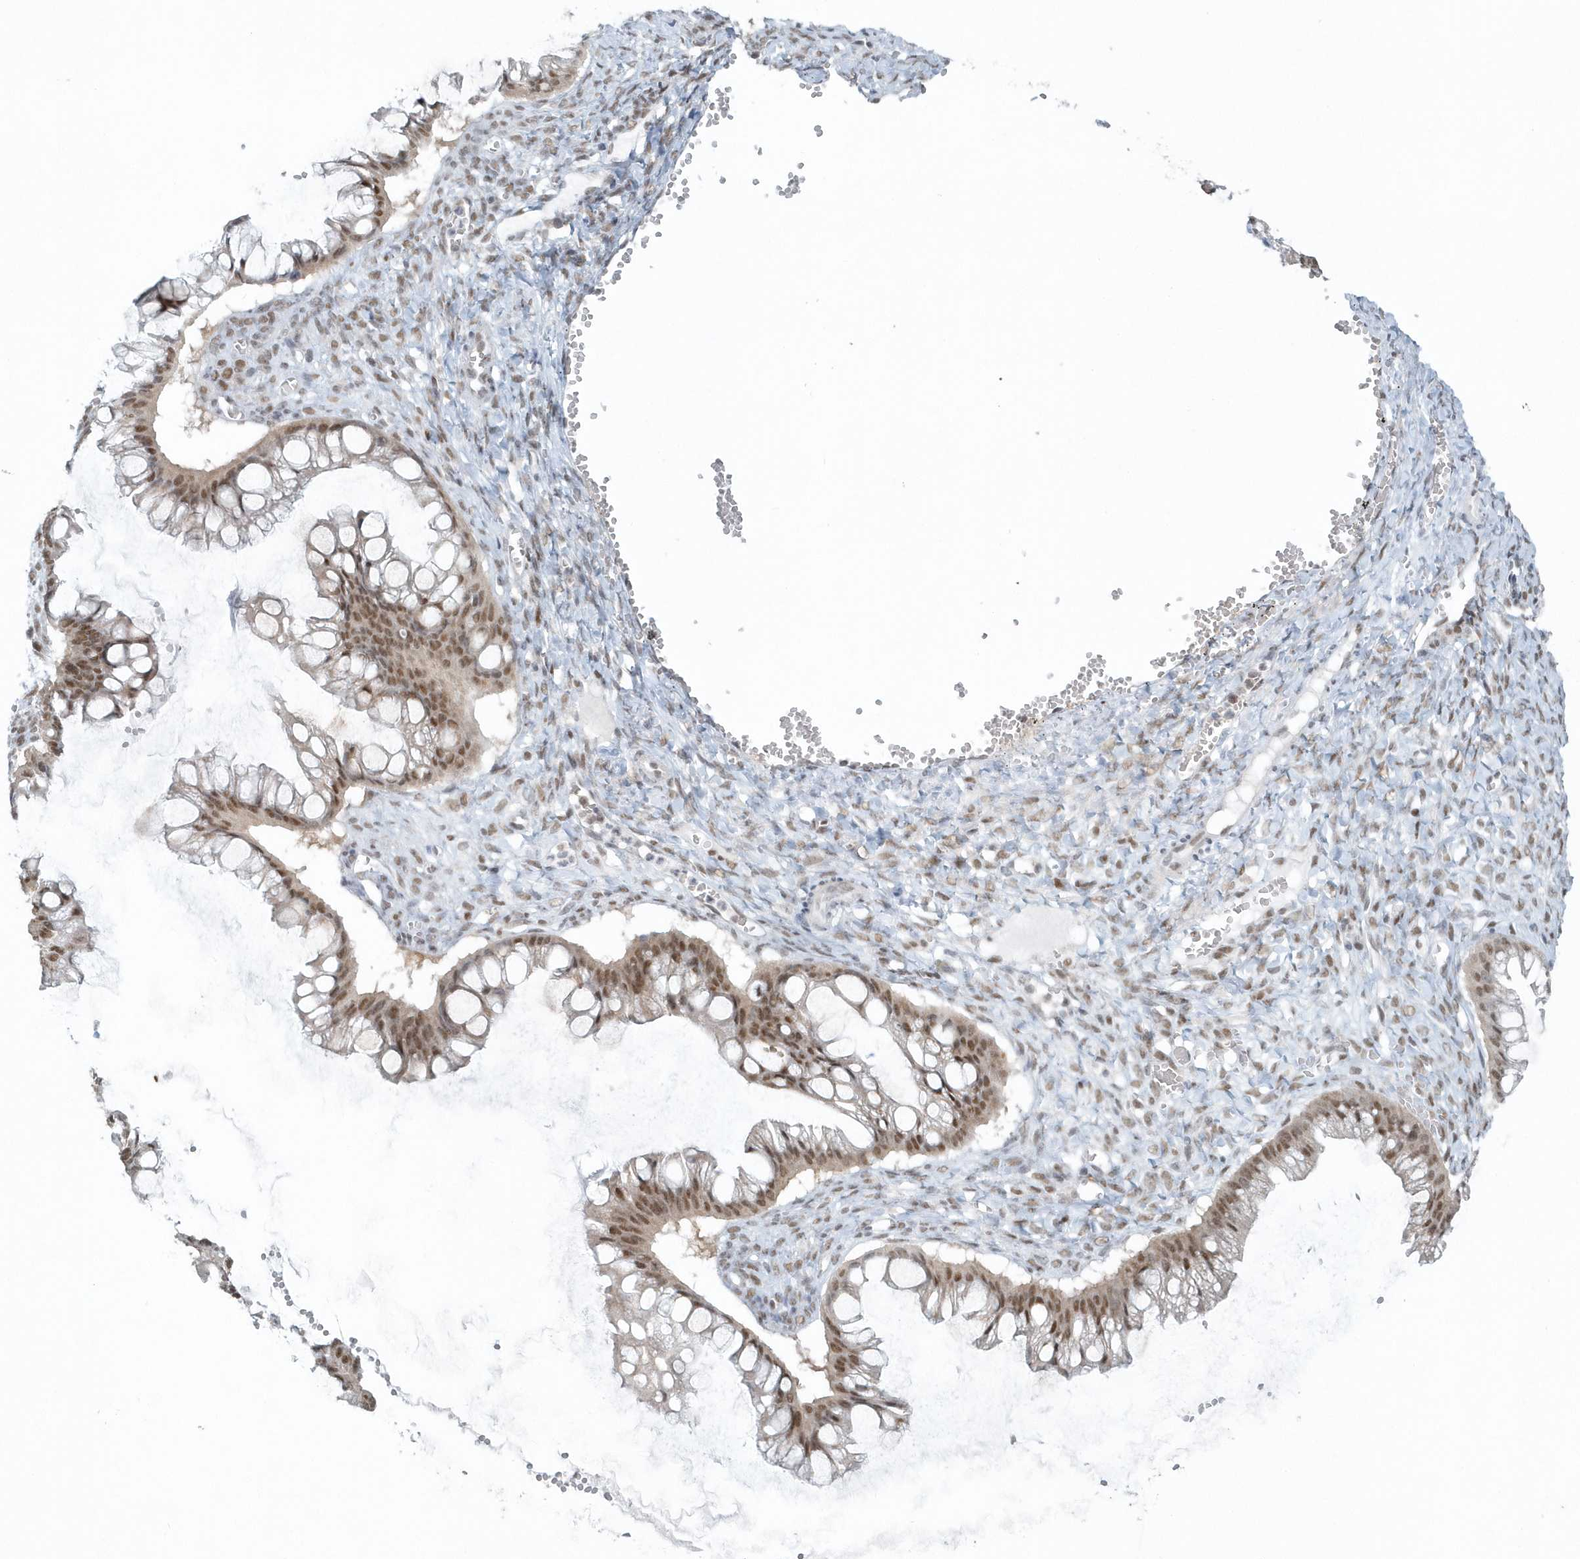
{"staining": {"intensity": "moderate", "quantity": ">75%", "location": "nuclear"}, "tissue": "ovarian cancer", "cell_type": "Tumor cells", "image_type": "cancer", "snomed": [{"axis": "morphology", "description": "Cystadenocarcinoma, mucinous, NOS"}, {"axis": "topography", "description": "Ovary"}], "caption": "A brown stain labels moderate nuclear staining of a protein in human mucinous cystadenocarcinoma (ovarian) tumor cells.", "gene": "YTHDC1", "patient": {"sex": "female", "age": 73}}